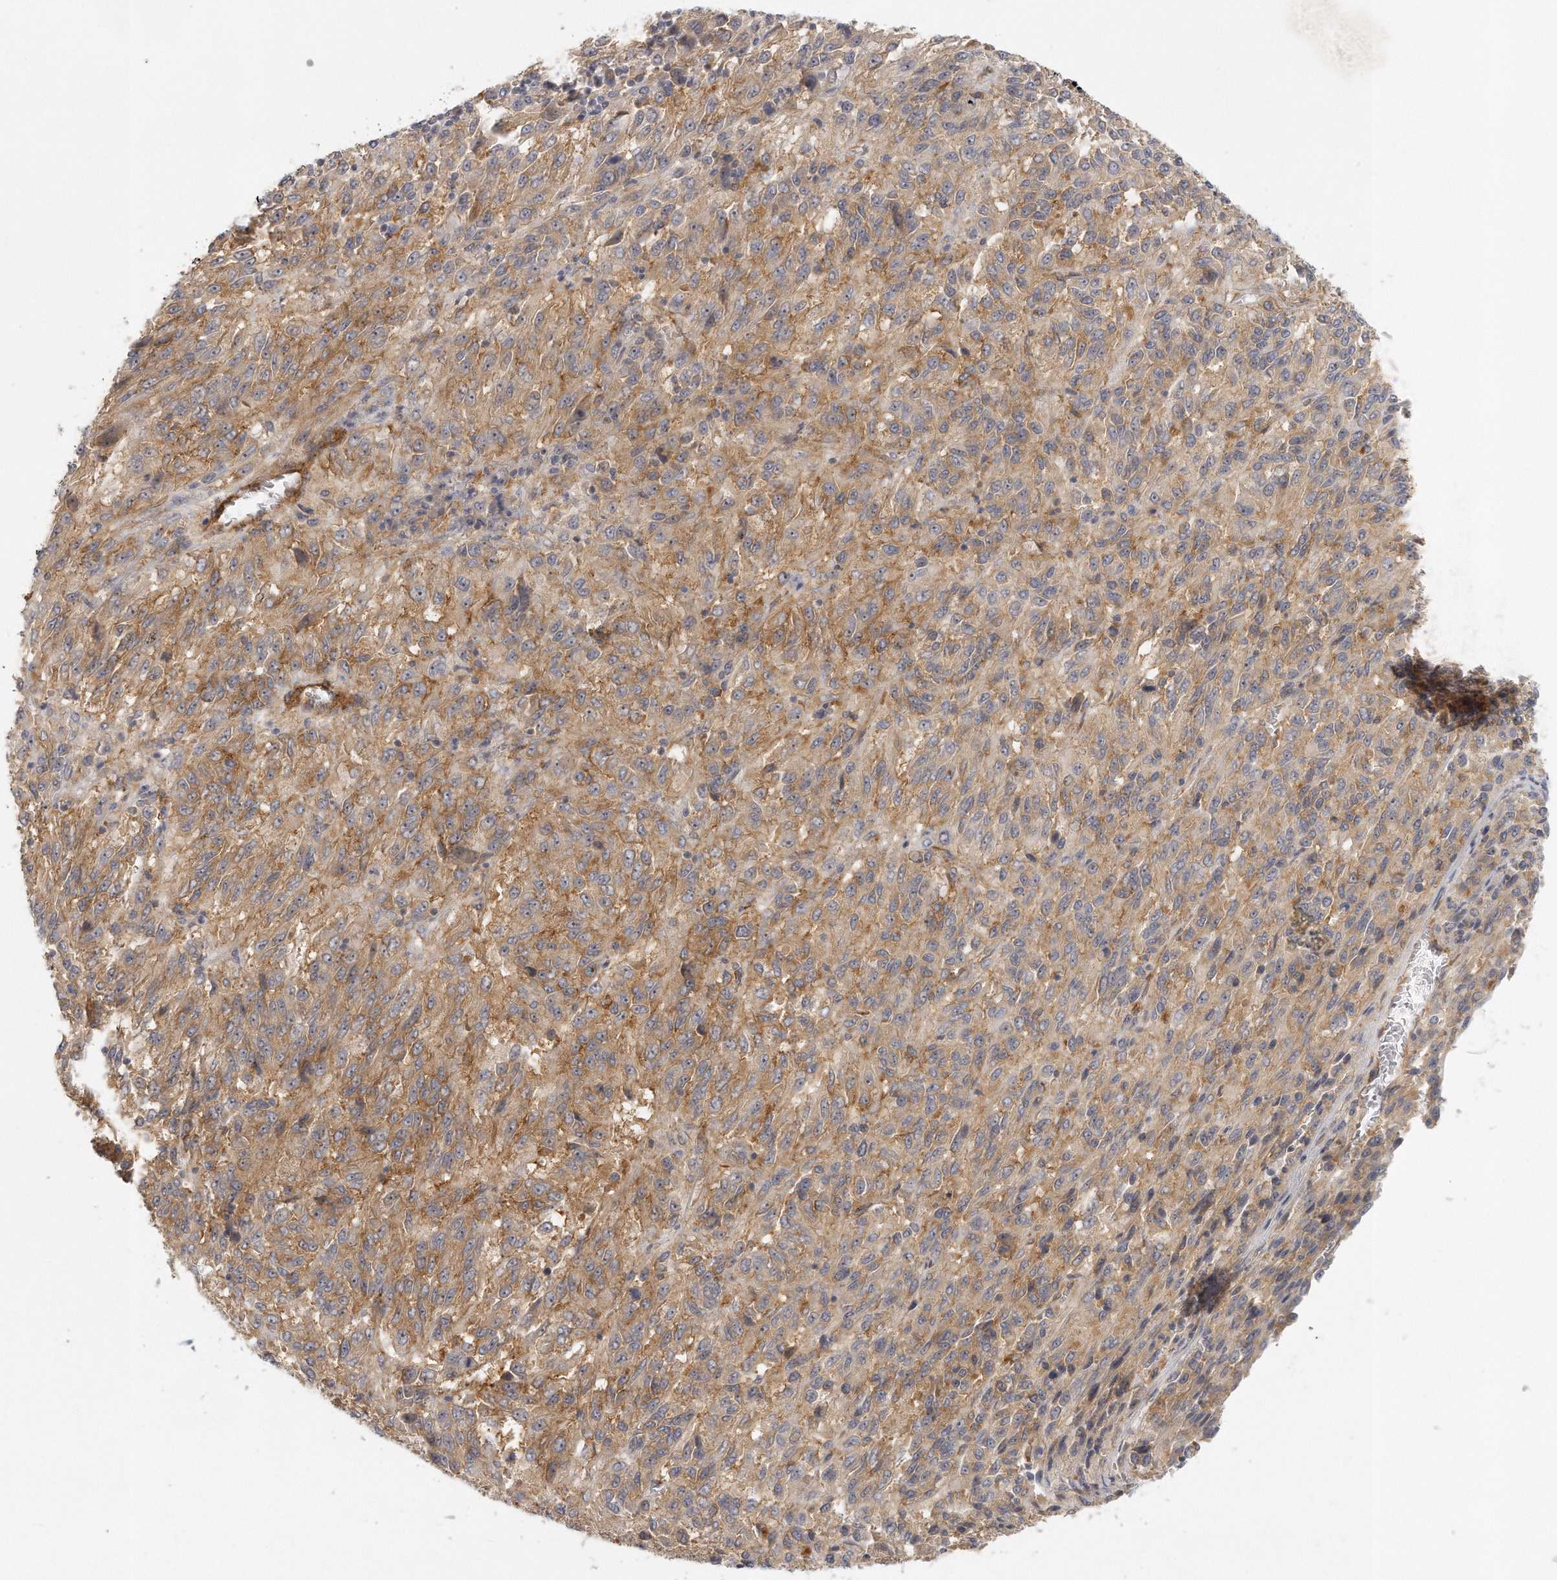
{"staining": {"intensity": "weak", "quantity": ">75%", "location": "cytoplasmic/membranous"}, "tissue": "melanoma", "cell_type": "Tumor cells", "image_type": "cancer", "snomed": [{"axis": "morphology", "description": "Malignant melanoma, Metastatic site"}, {"axis": "topography", "description": "Lung"}], "caption": "Immunohistochemical staining of malignant melanoma (metastatic site) reveals low levels of weak cytoplasmic/membranous protein staining in about >75% of tumor cells.", "gene": "MTERF4", "patient": {"sex": "male", "age": 64}}